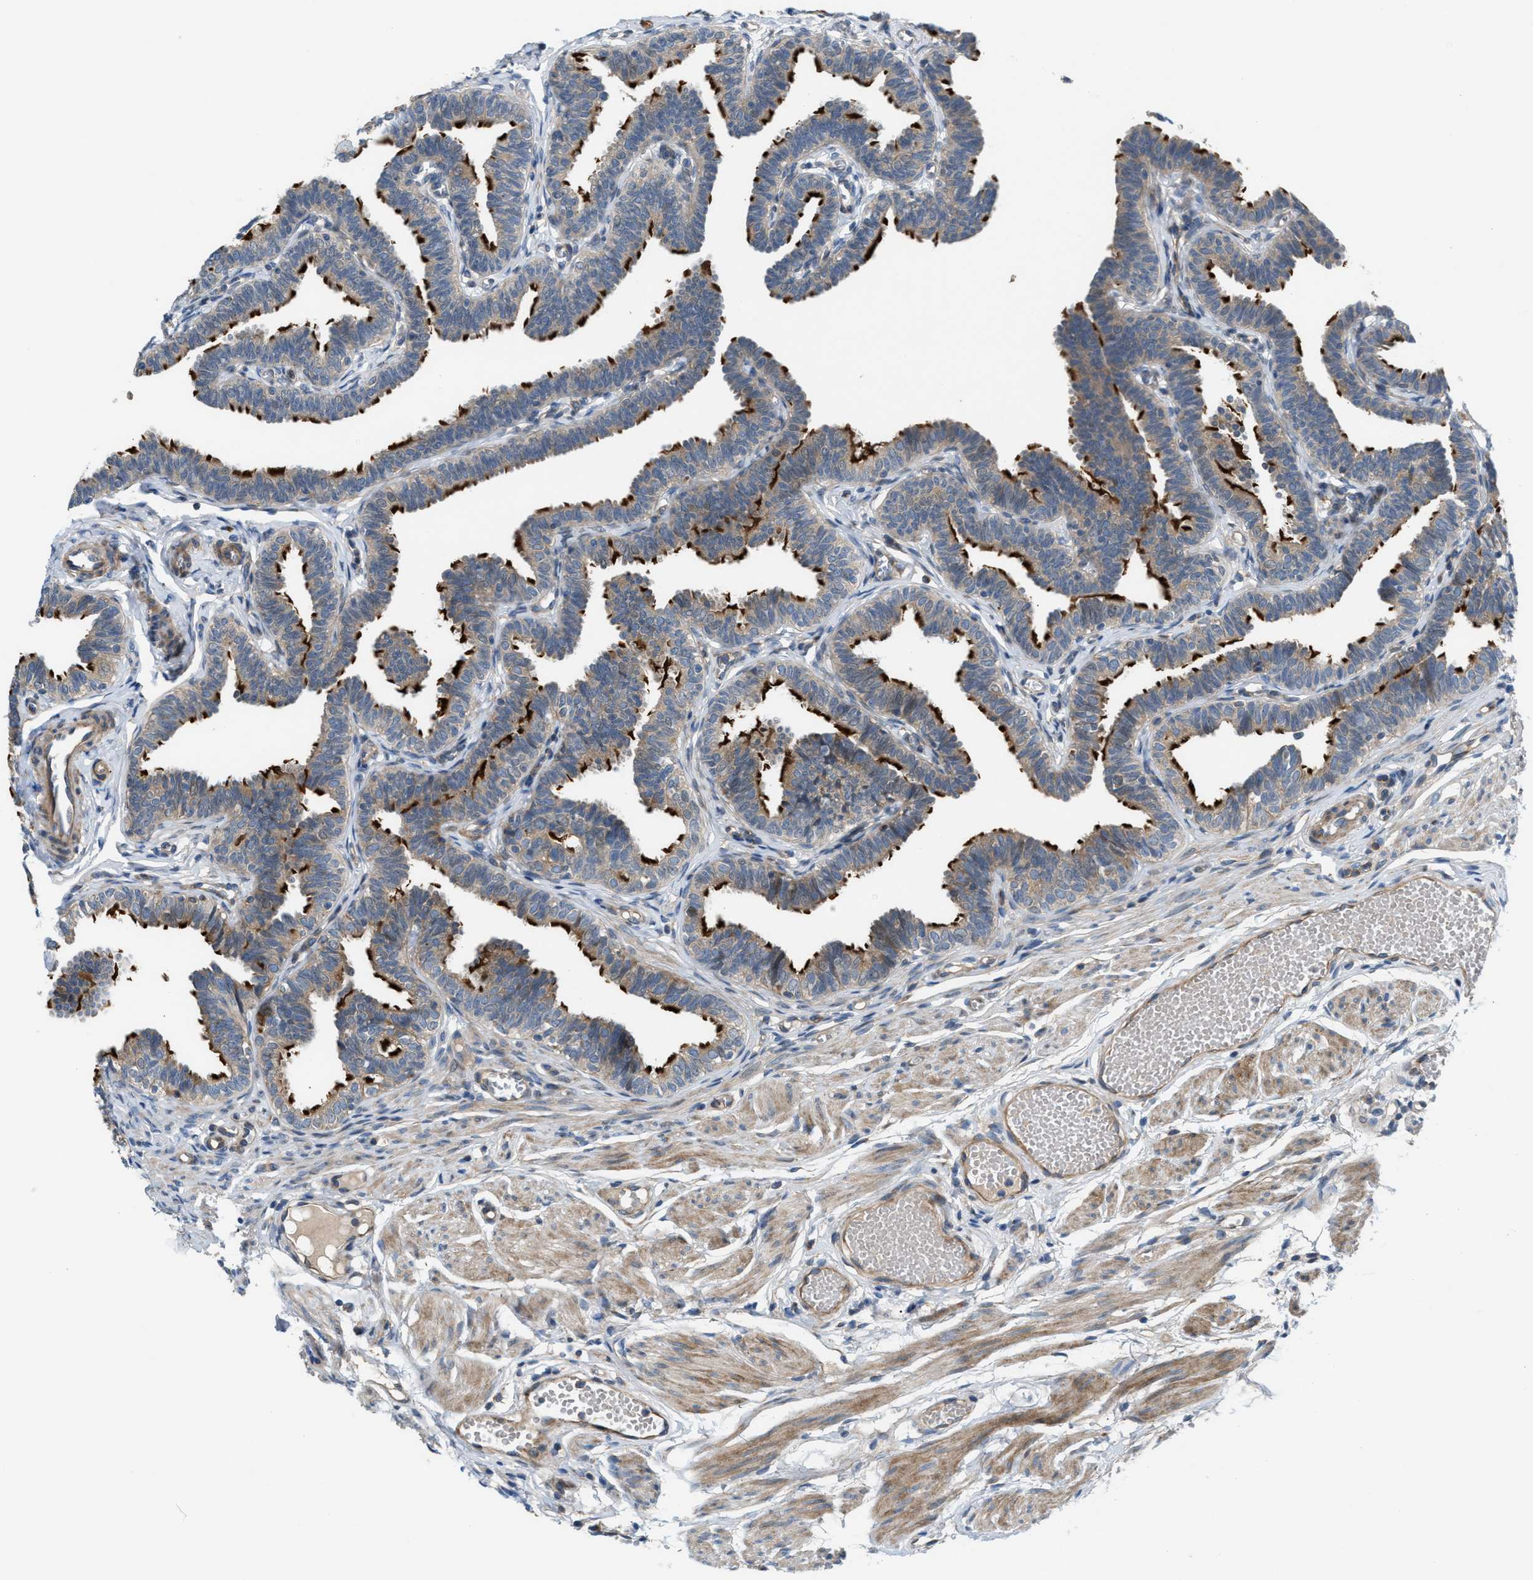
{"staining": {"intensity": "strong", "quantity": "25%-75%", "location": "cytoplasmic/membranous"}, "tissue": "fallopian tube", "cell_type": "Glandular cells", "image_type": "normal", "snomed": [{"axis": "morphology", "description": "Normal tissue, NOS"}, {"axis": "topography", "description": "Fallopian tube"}, {"axis": "topography", "description": "Ovary"}], "caption": "Immunohistochemical staining of benign fallopian tube reveals high levels of strong cytoplasmic/membranous positivity in approximately 25%-75% of glandular cells.", "gene": "CYB5D1", "patient": {"sex": "female", "age": 23}}